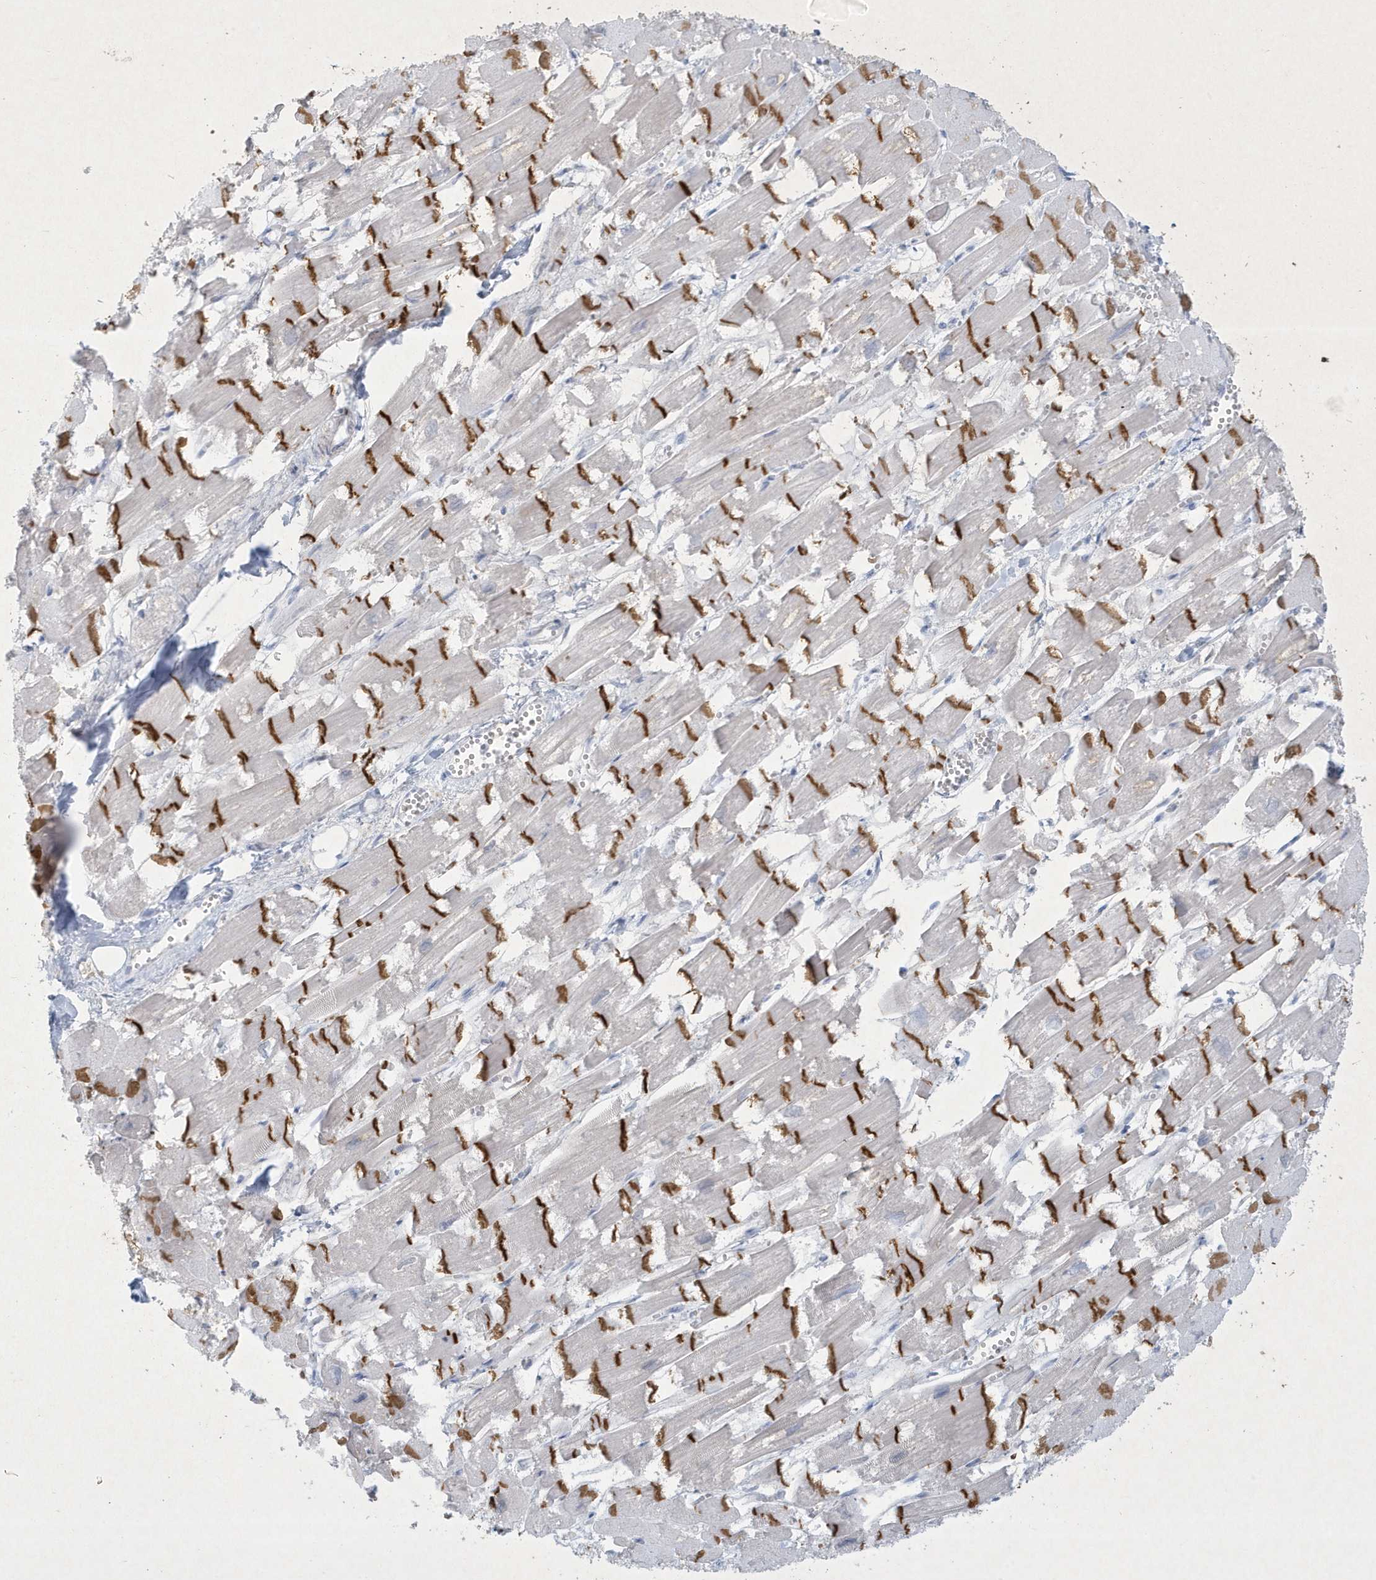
{"staining": {"intensity": "strong", "quantity": "25%-75%", "location": "cytoplasmic/membranous"}, "tissue": "heart muscle", "cell_type": "Cardiomyocytes", "image_type": "normal", "snomed": [{"axis": "morphology", "description": "Normal tissue, NOS"}, {"axis": "topography", "description": "Heart"}], "caption": "IHC photomicrograph of normal human heart muscle stained for a protein (brown), which displays high levels of strong cytoplasmic/membranous expression in approximately 25%-75% of cardiomyocytes.", "gene": "CCDC24", "patient": {"sex": "male", "age": 54}}